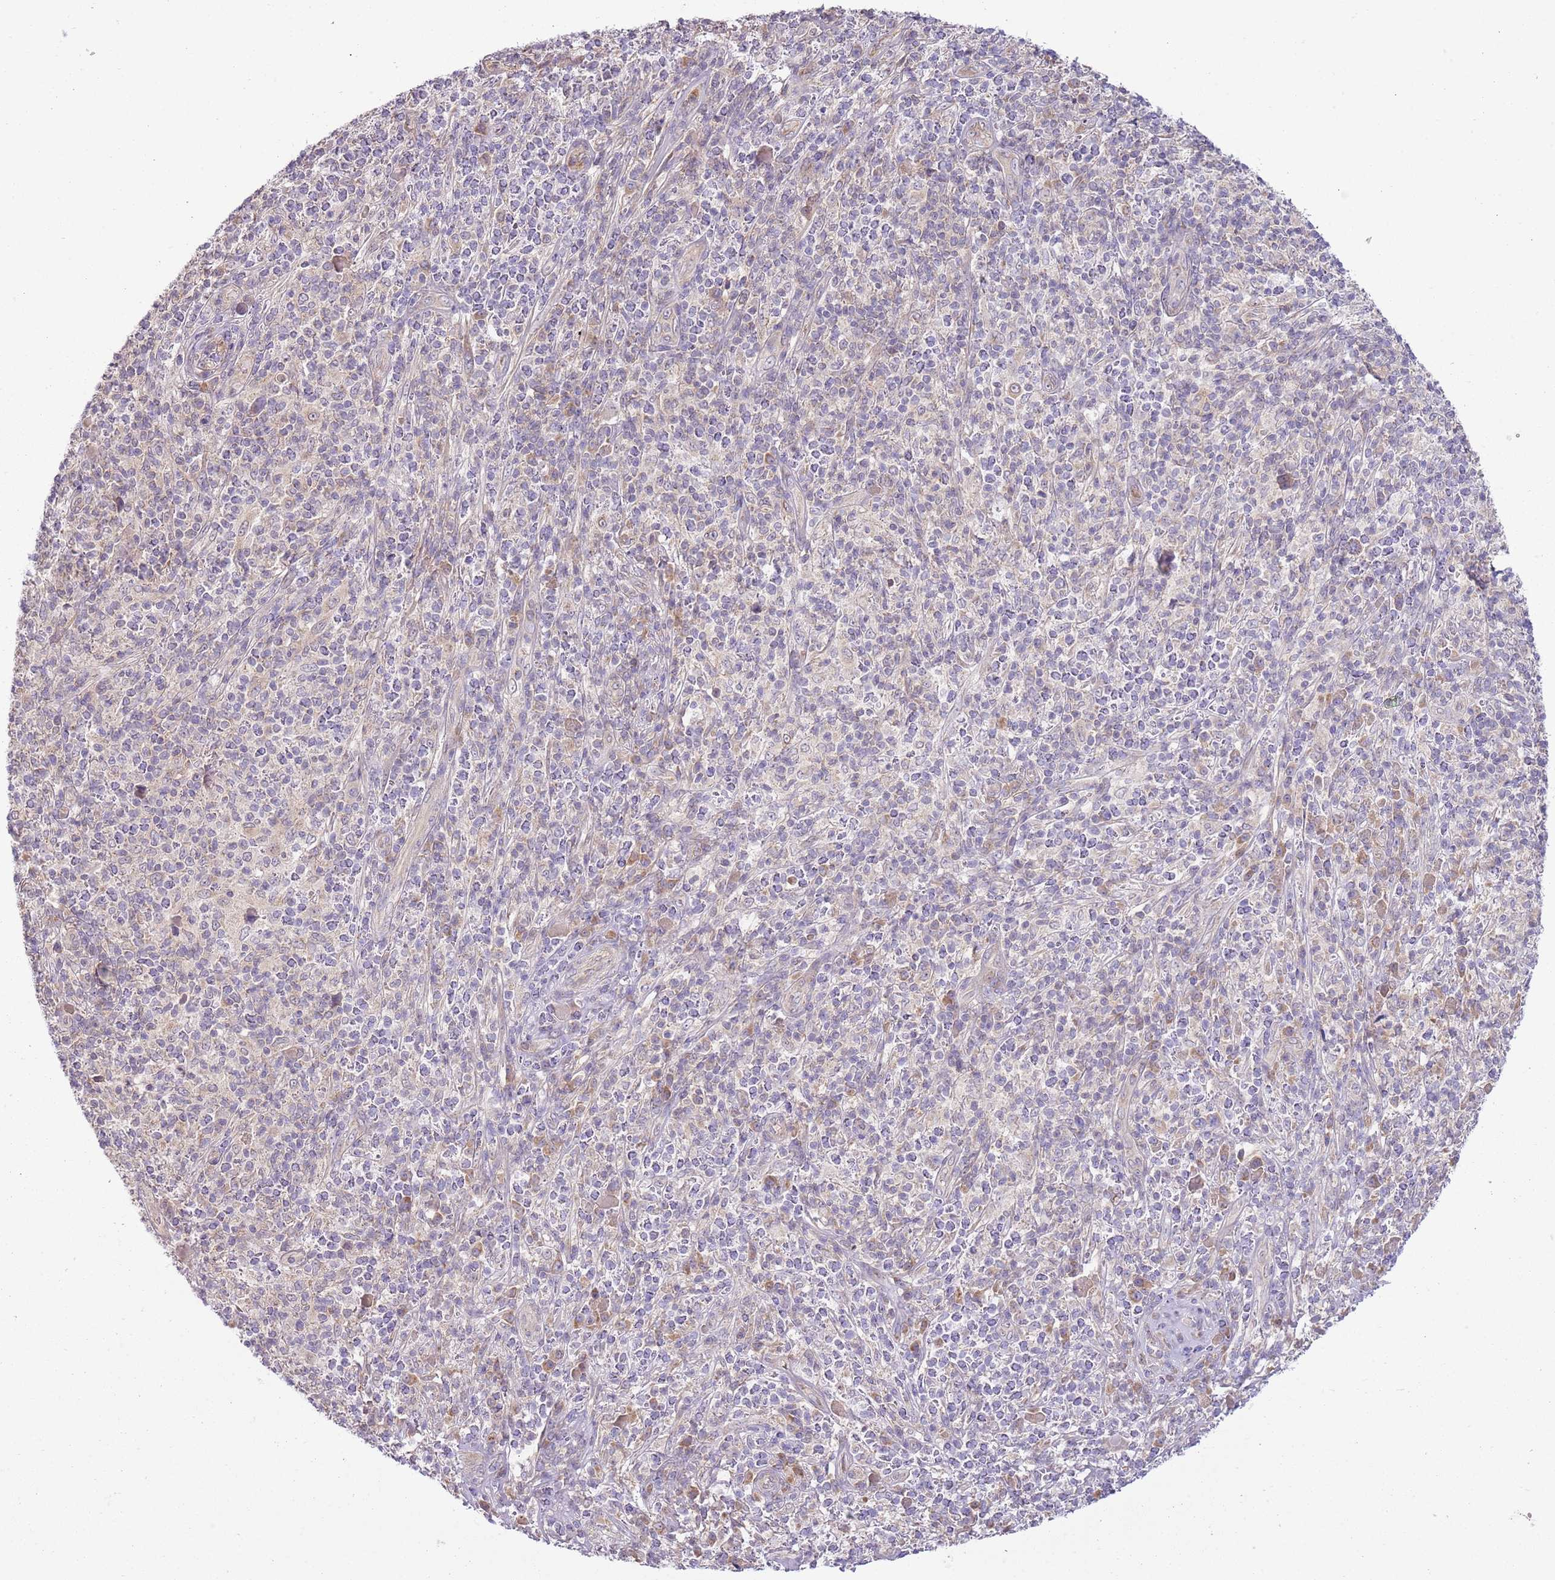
{"staining": {"intensity": "negative", "quantity": "none", "location": "none"}, "tissue": "melanoma", "cell_type": "Tumor cells", "image_type": "cancer", "snomed": [{"axis": "morphology", "description": "Malignant melanoma, NOS"}, {"axis": "topography", "description": "Skin"}], "caption": "Immunohistochemistry (IHC) photomicrograph of melanoma stained for a protein (brown), which displays no staining in tumor cells.", "gene": "SKOR2", "patient": {"sex": "male", "age": 66}}